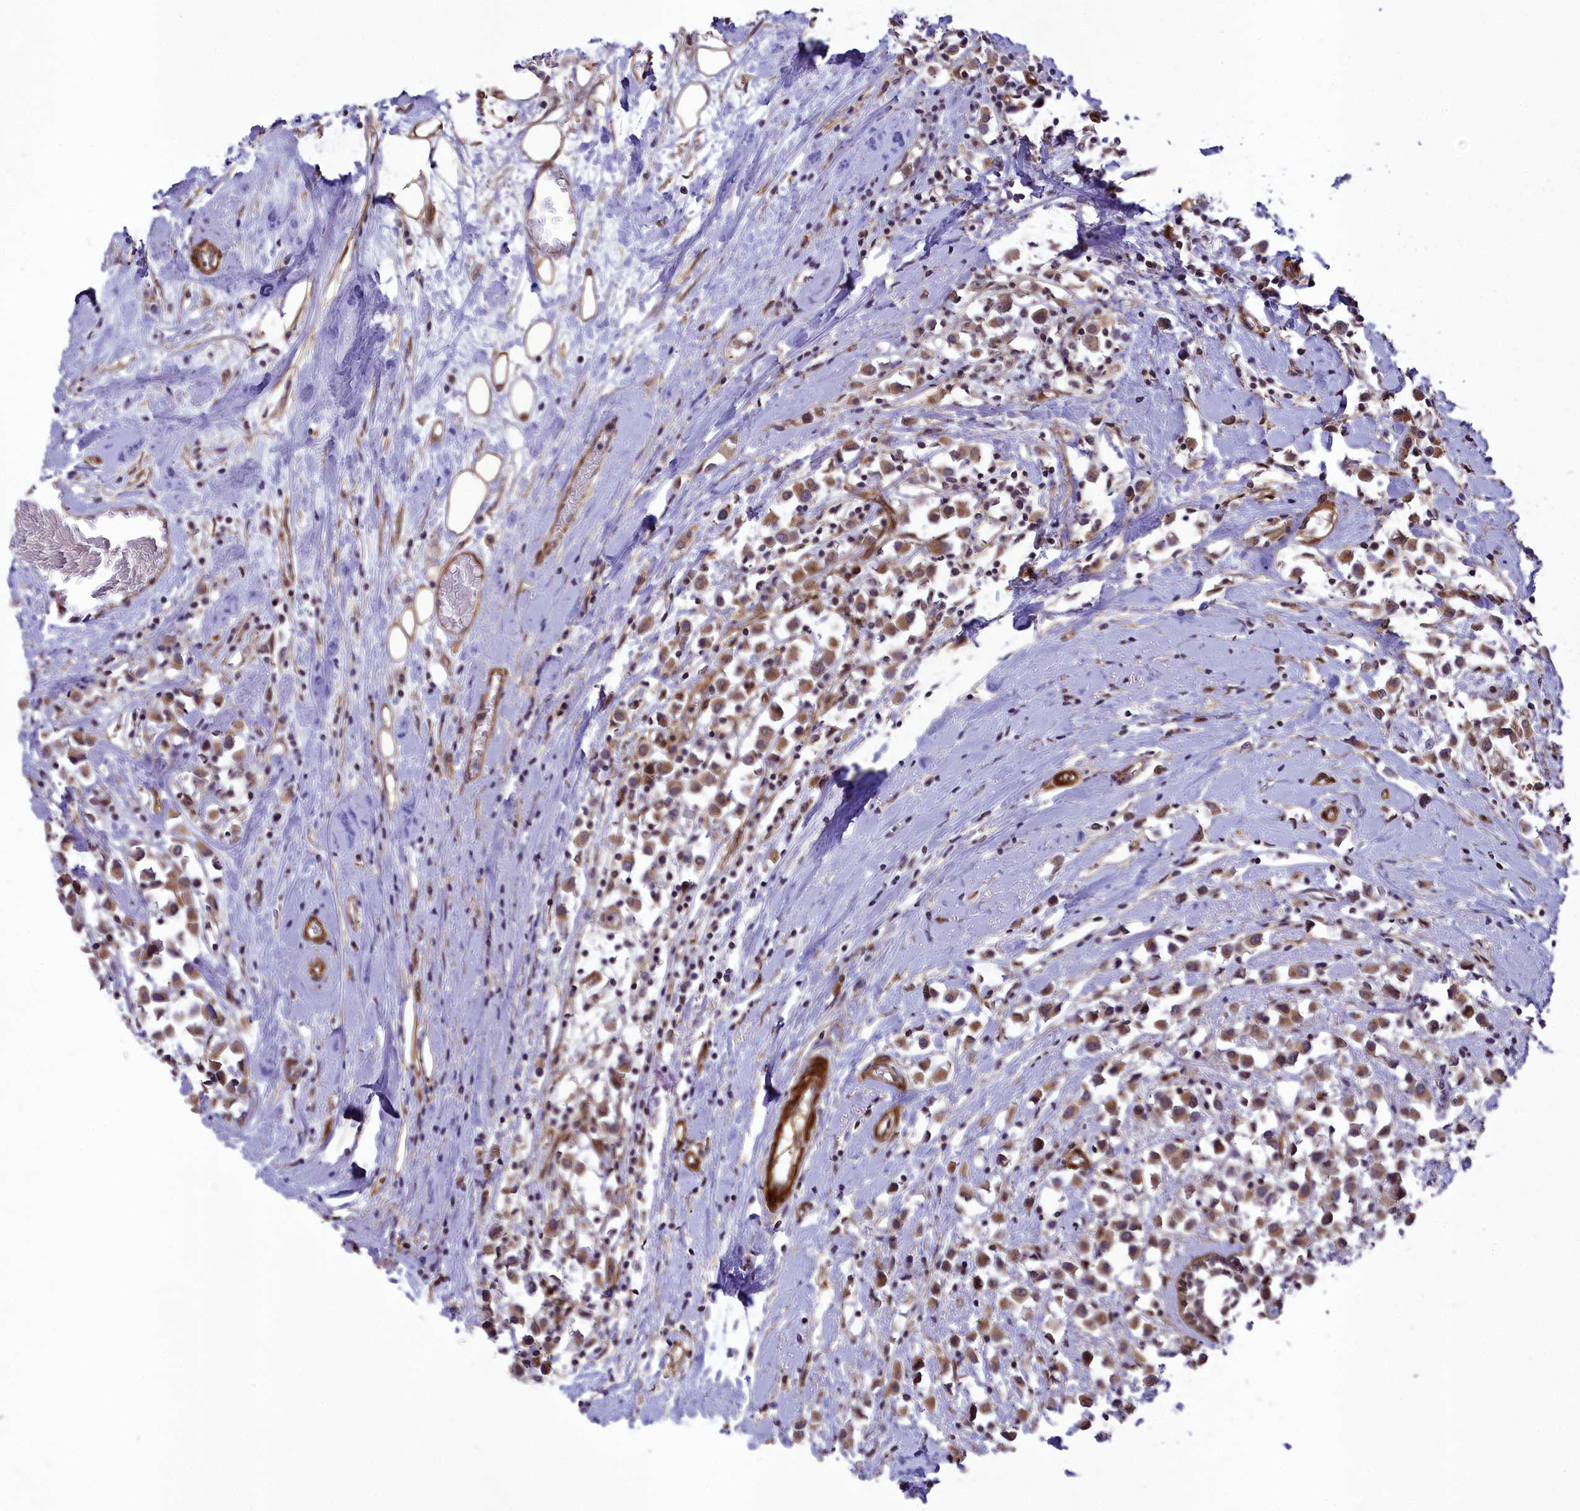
{"staining": {"intensity": "moderate", "quantity": ">75%", "location": "cytoplasmic/membranous"}, "tissue": "breast cancer", "cell_type": "Tumor cells", "image_type": "cancer", "snomed": [{"axis": "morphology", "description": "Duct carcinoma"}, {"axis": "topography", "description": "Breast"}], "caption": "Human breast invasive ductal carcinoma stained with a brown dye exhibits moderate cytoplasmic/membranous positive expression in about >75% of tumor cells.", "gene": "TNS1", "patient": {"sex": "female", "age": 61}}